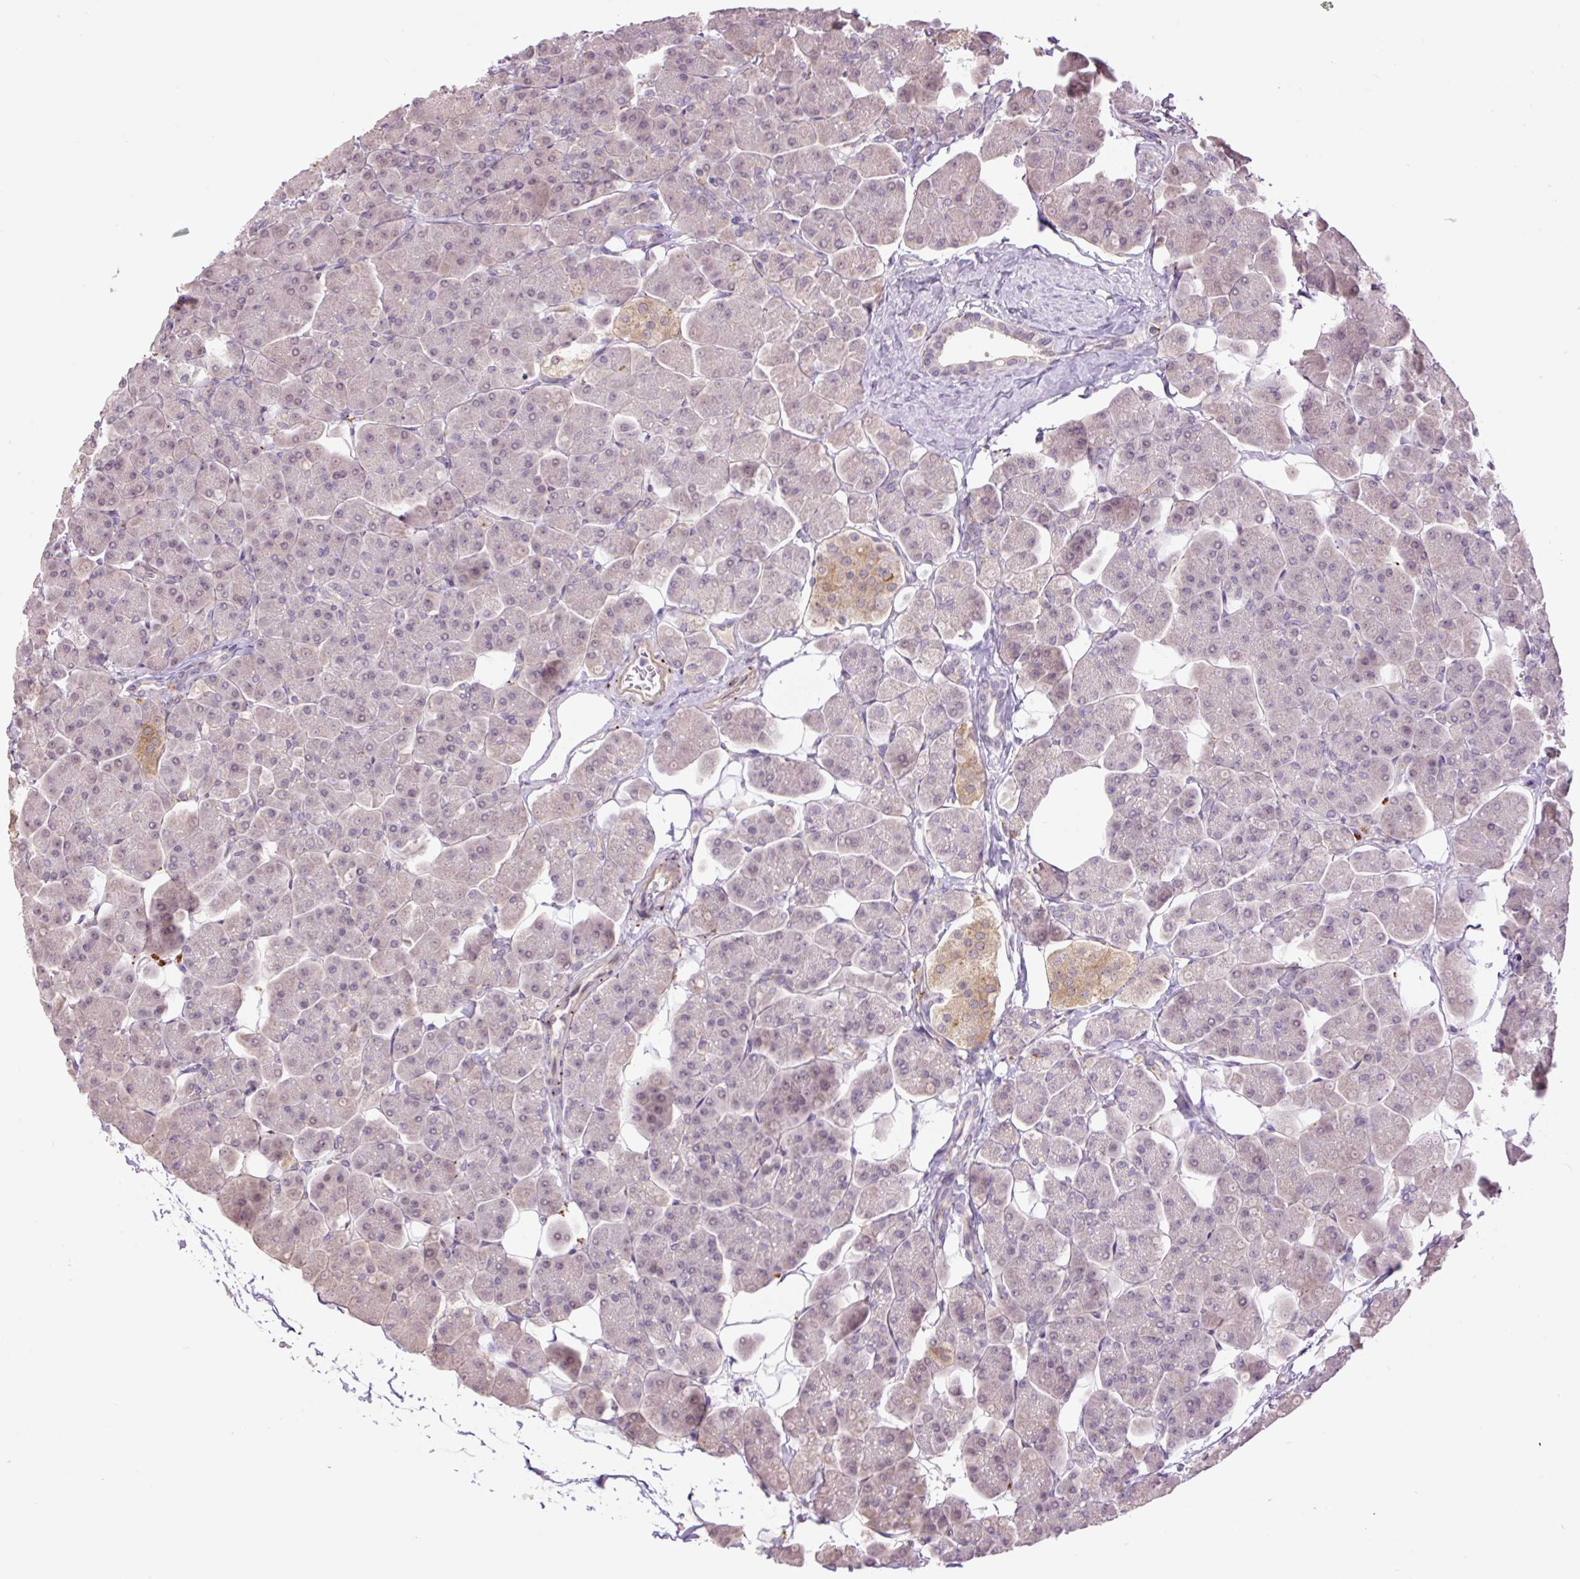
{"staining": {"intensity": "negative", "quantity": "none", "location": "none"}, "tissue": "pancreas", "cell_type": "Exocrine glandular cells", "image_type": "normal", "snomed": [{"axis": "morphology", "description": "Normal tissue, NOS"}, {"axis": "topography", "description": "Pancreas"}, {"axis": "topography", "description": "Peripheral nerve tissue"}], "caption": "A high-resolution histopathology image shows immunohistochemistry (IHC) staining of benign pancreas, which demonstrates no significant expression in exocrine glandular cells.", "gene": "HABP4", "patient": {"sex": "male", "age": 54}}